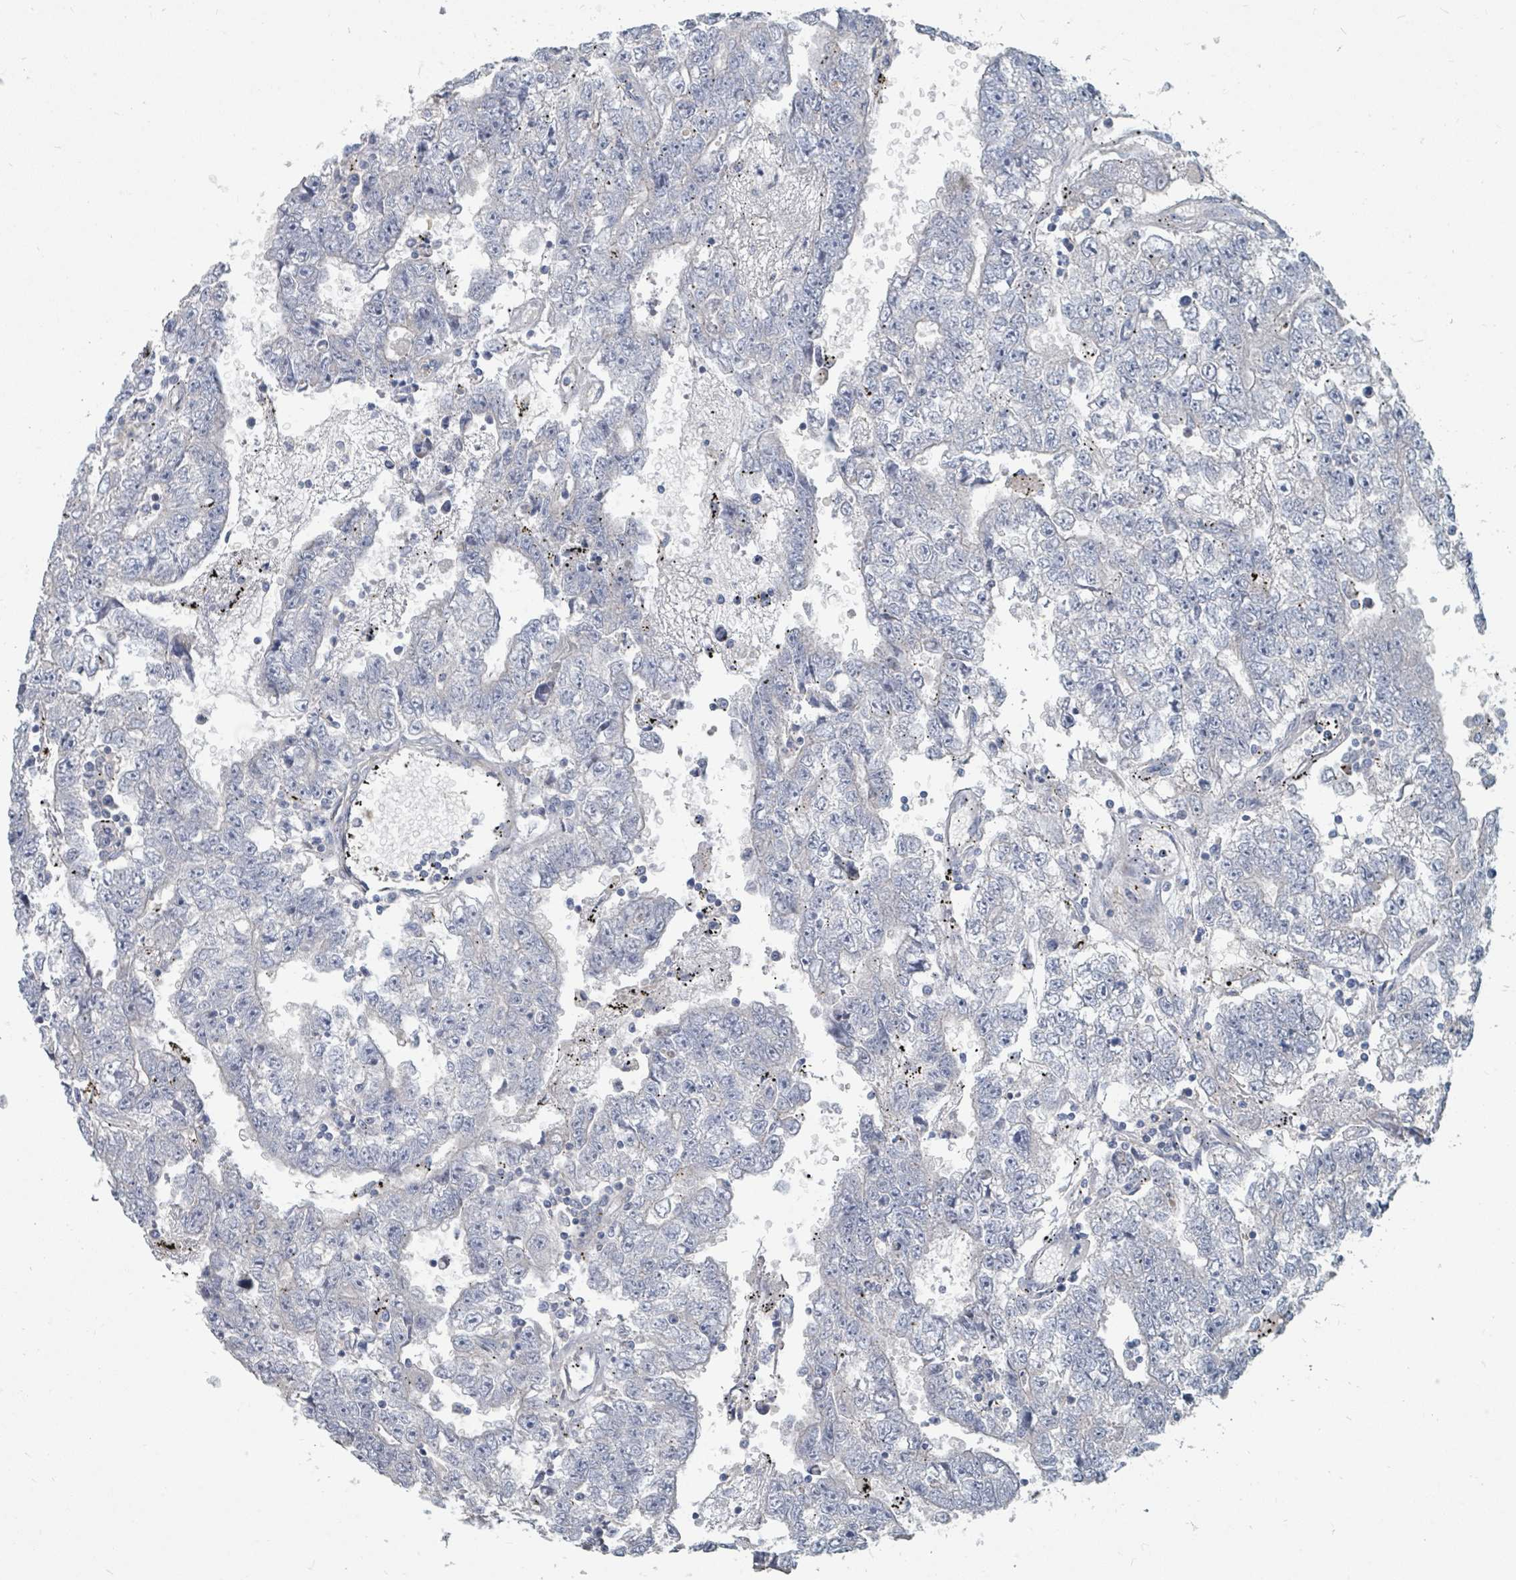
{"staining": {"intensity": "negative", "quantity": "none", "location": "none"}, "tissue": "testis cancer", "cell_type": "Tumor cells", "image_type": "cancer", "snomed": [{"axis": "morphology", "description": "Carcinoma, Embryonal, NOS"}, {"axis": "topography", "description": "Testis"}], "caption": "Immunohistochemical staining of human testis embryonal carcinoma displays no significant positivity in tumor cells.", "gene": "ARGFX", "patient": {"sex": "male", "age": 25}}